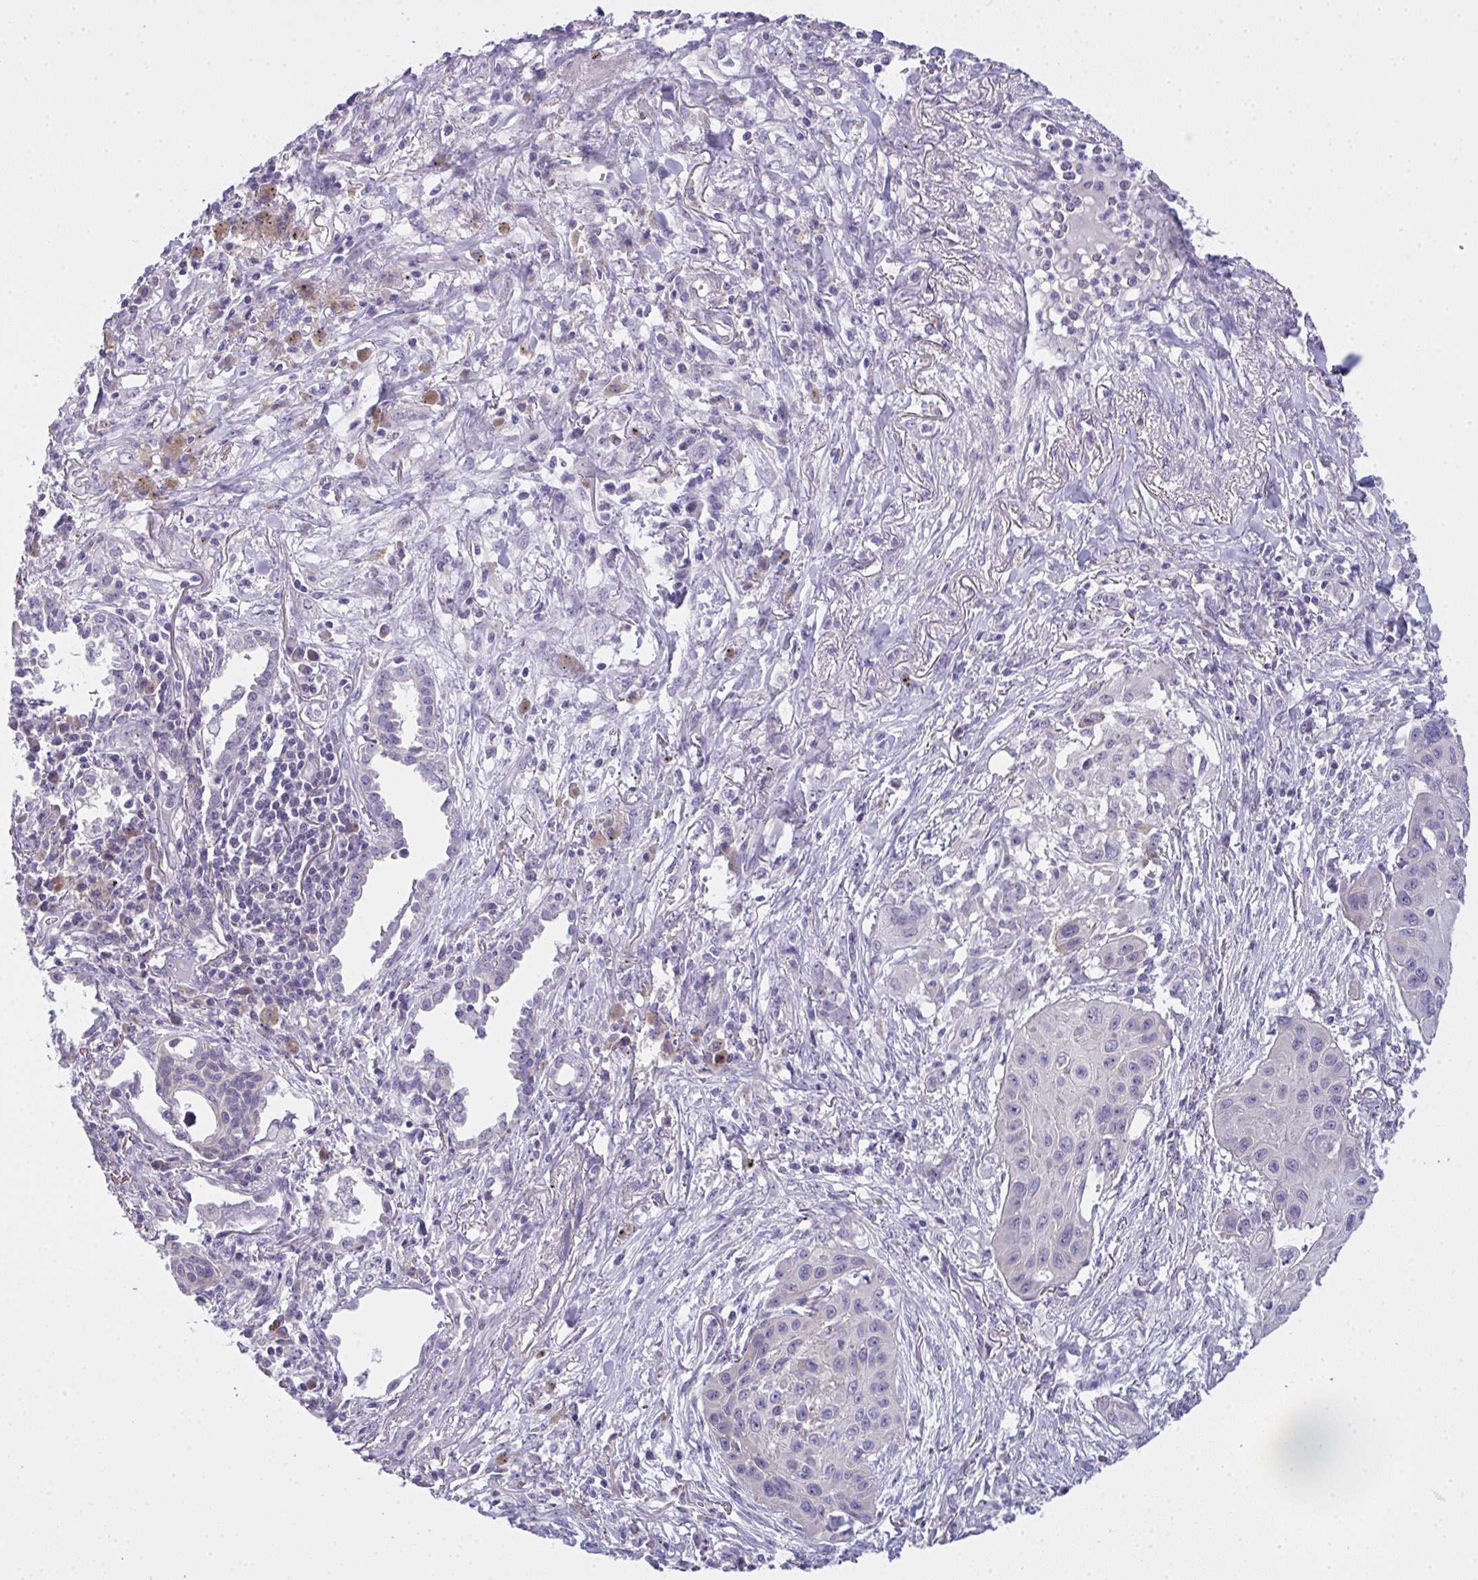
{"staining": {"intensity": "negative", "quantity": "none", "location": "none"}, "tissue": "lung cancer", "cell_type": "Tumor cells", "image_type": "cancer", "snomed": [{"axis": "morphology", "description": "Squamous cell carcinoma, NOS"}, {"axis": "topography", "description": "Lung"}], "caption": "This is an immunohistochemistry (IHC) image of human lung cancer (squamous cell carcinoma). There is no staining in tumor cells.", "gene": "NT5C1A", "patient": {"sex": "male", "age": 71}}